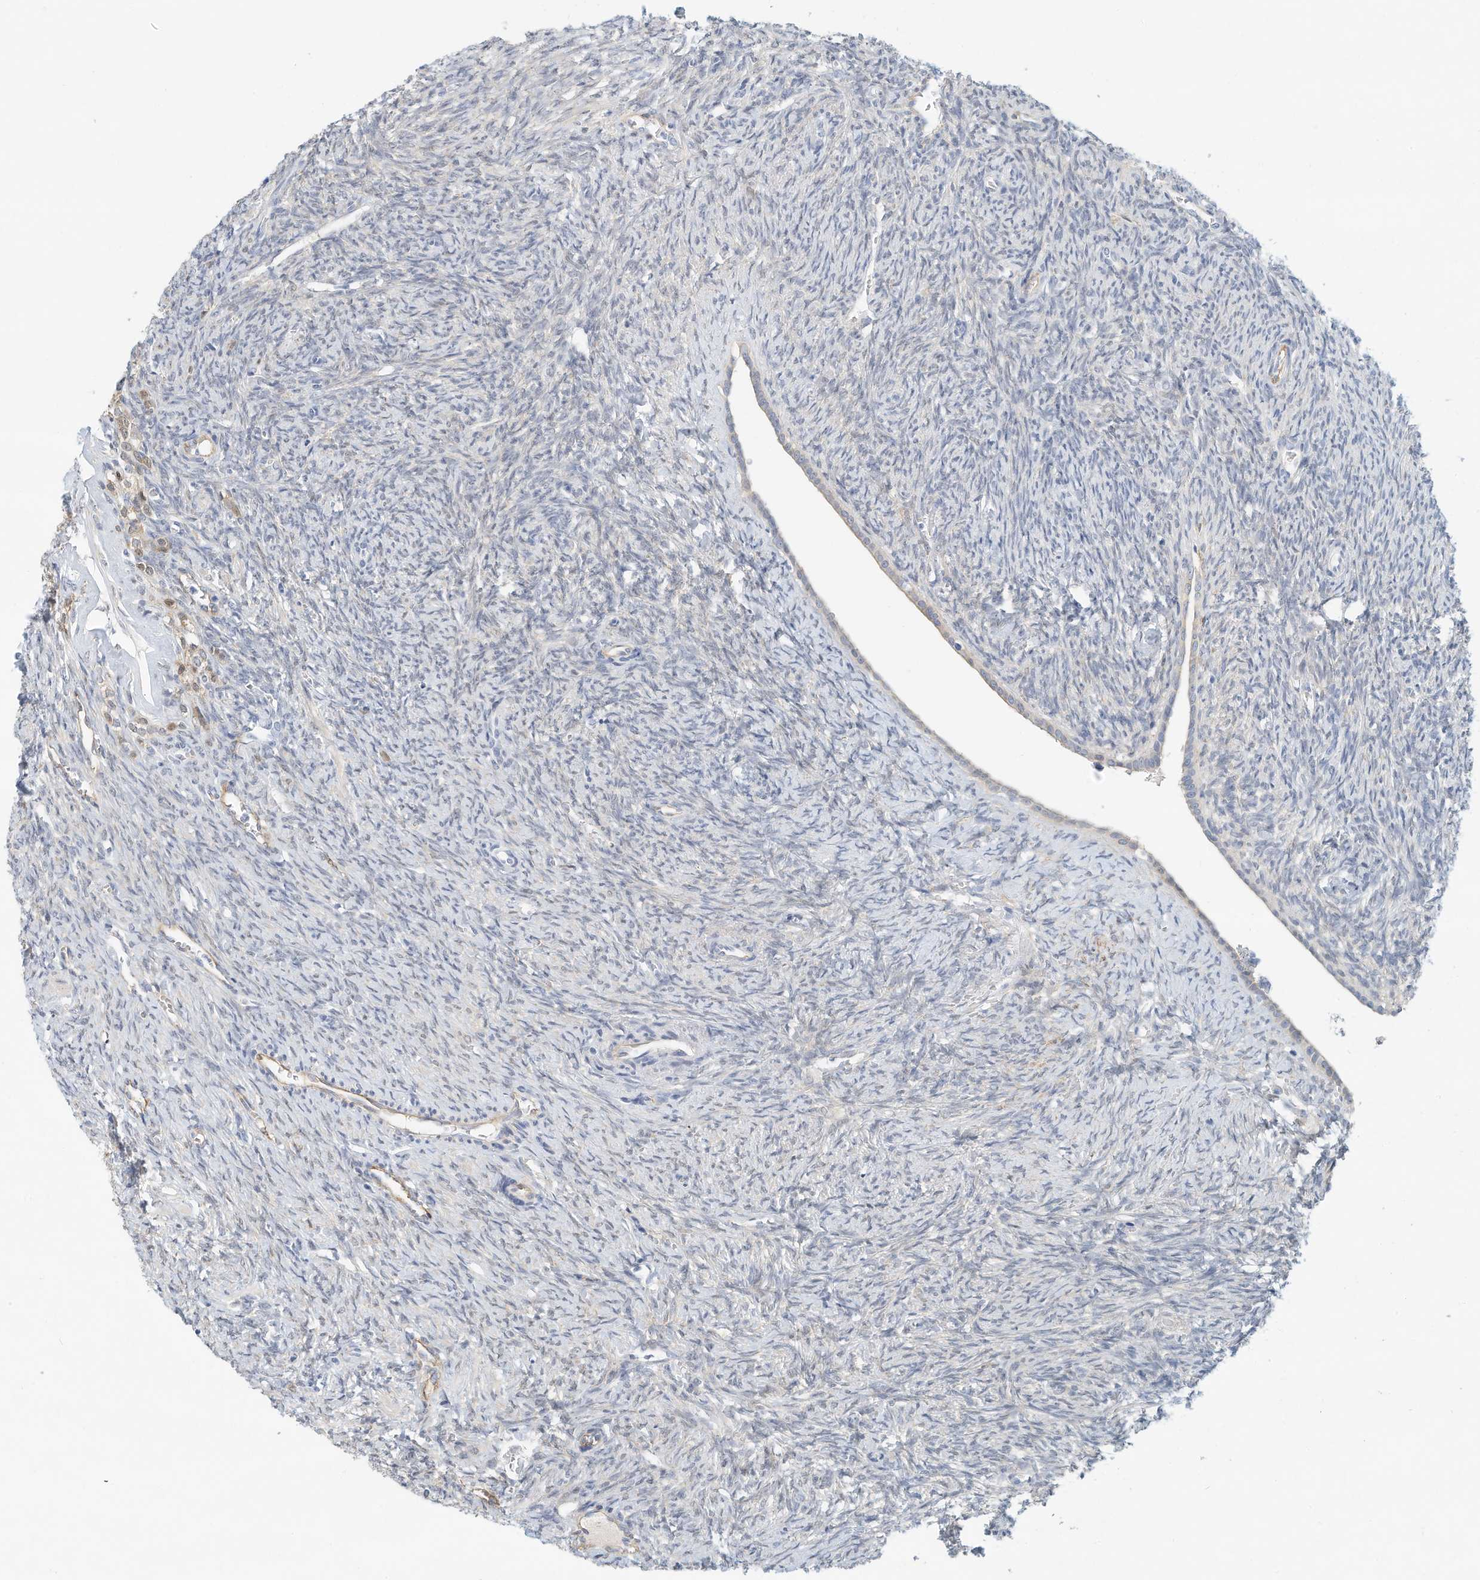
{"staining": {"intensity": "negative", "quantity": "none", "location": "none"}, "tissue": "ovary", "cell_type": "Ovarian stroma cells", "image_type": "normal", "snomed": [{"axis": "morphology", "description": "Normal tissue, NOS"}, {"axis": "topography", "description": "Ovary"}], "caption": "This is a histopathology image of immunohistochemistry staining of benign ovary, which shows no expression in ovarian stroma cells.", "gene": "ARHGAP28", "patient": {"sex": "female", "age": 41}}